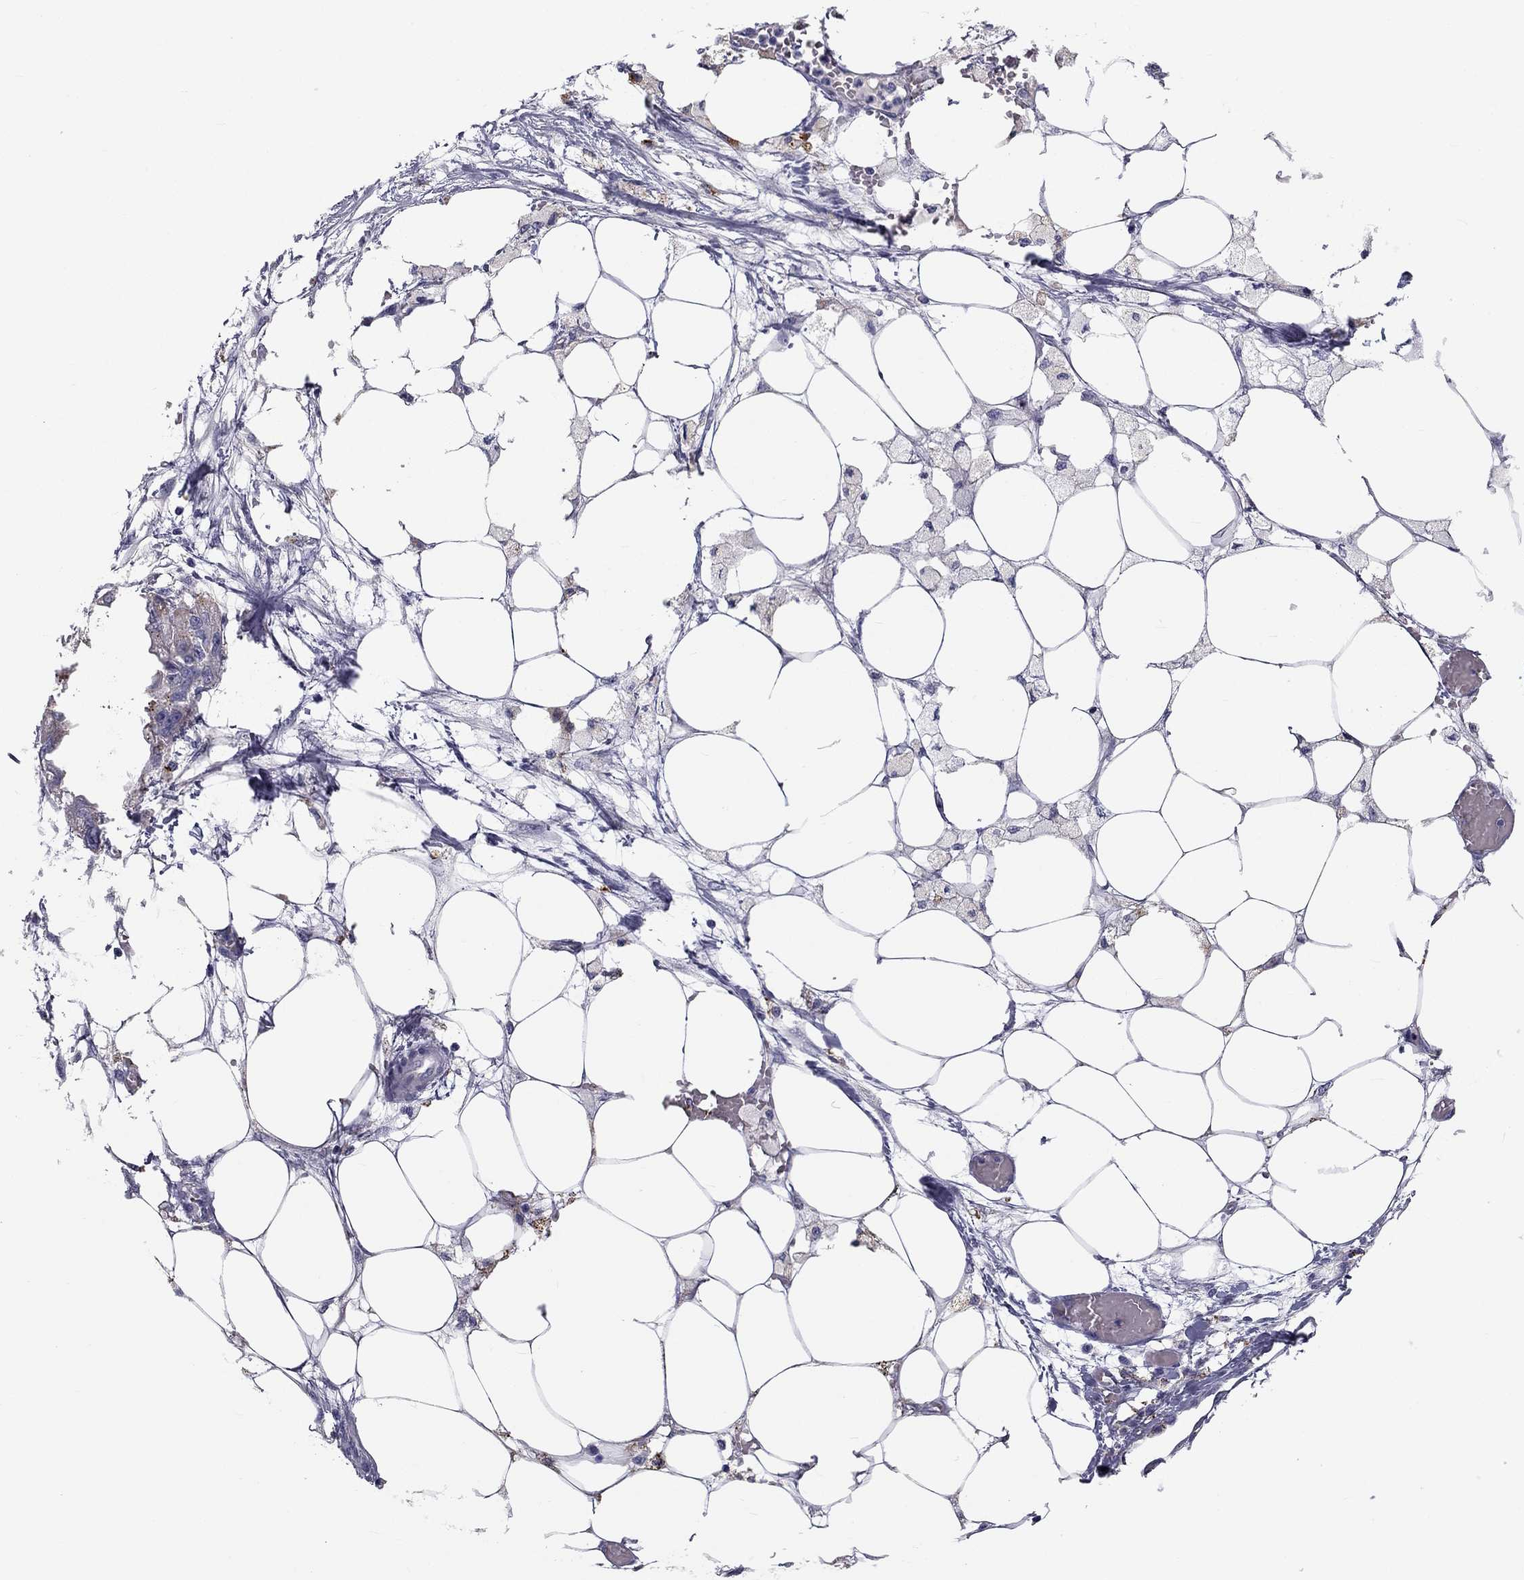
{"staining": {"intensity": "strong", "quantity": "25%-75%", "location": "cytoplasmic/membranous"}, "tissue": "endometrial cancer", "cell_type": "Tumor cells", "image_type": "cancer", "snomed": [{"axis": "morphology", "description": "Adenocarcinoma, NOS"}, {"axis": "morphology", "description": "Adenocarcinoma, metastatic, NOS"}, {"axis": "topography", "description": "Adipose tissue"}, {"axis": "topography", "description": "Endometrium"}], "caption": "Immunohistochemistry (IHC) staining of endometrial cancer, which reveals high levels of strong cytoplasmic/membranous staining in about 25%-75% of tumor cells indicating strong cytoplasmic/membranous protein positivity. The staining was performed using DAB (3,3'-diaminobenzidine) (brown) for protein detection and nuclei were counterstained in hematoxylin (blue).", "gene": "CLPSL2", "patient": {"sex": "female", "age": 67}}